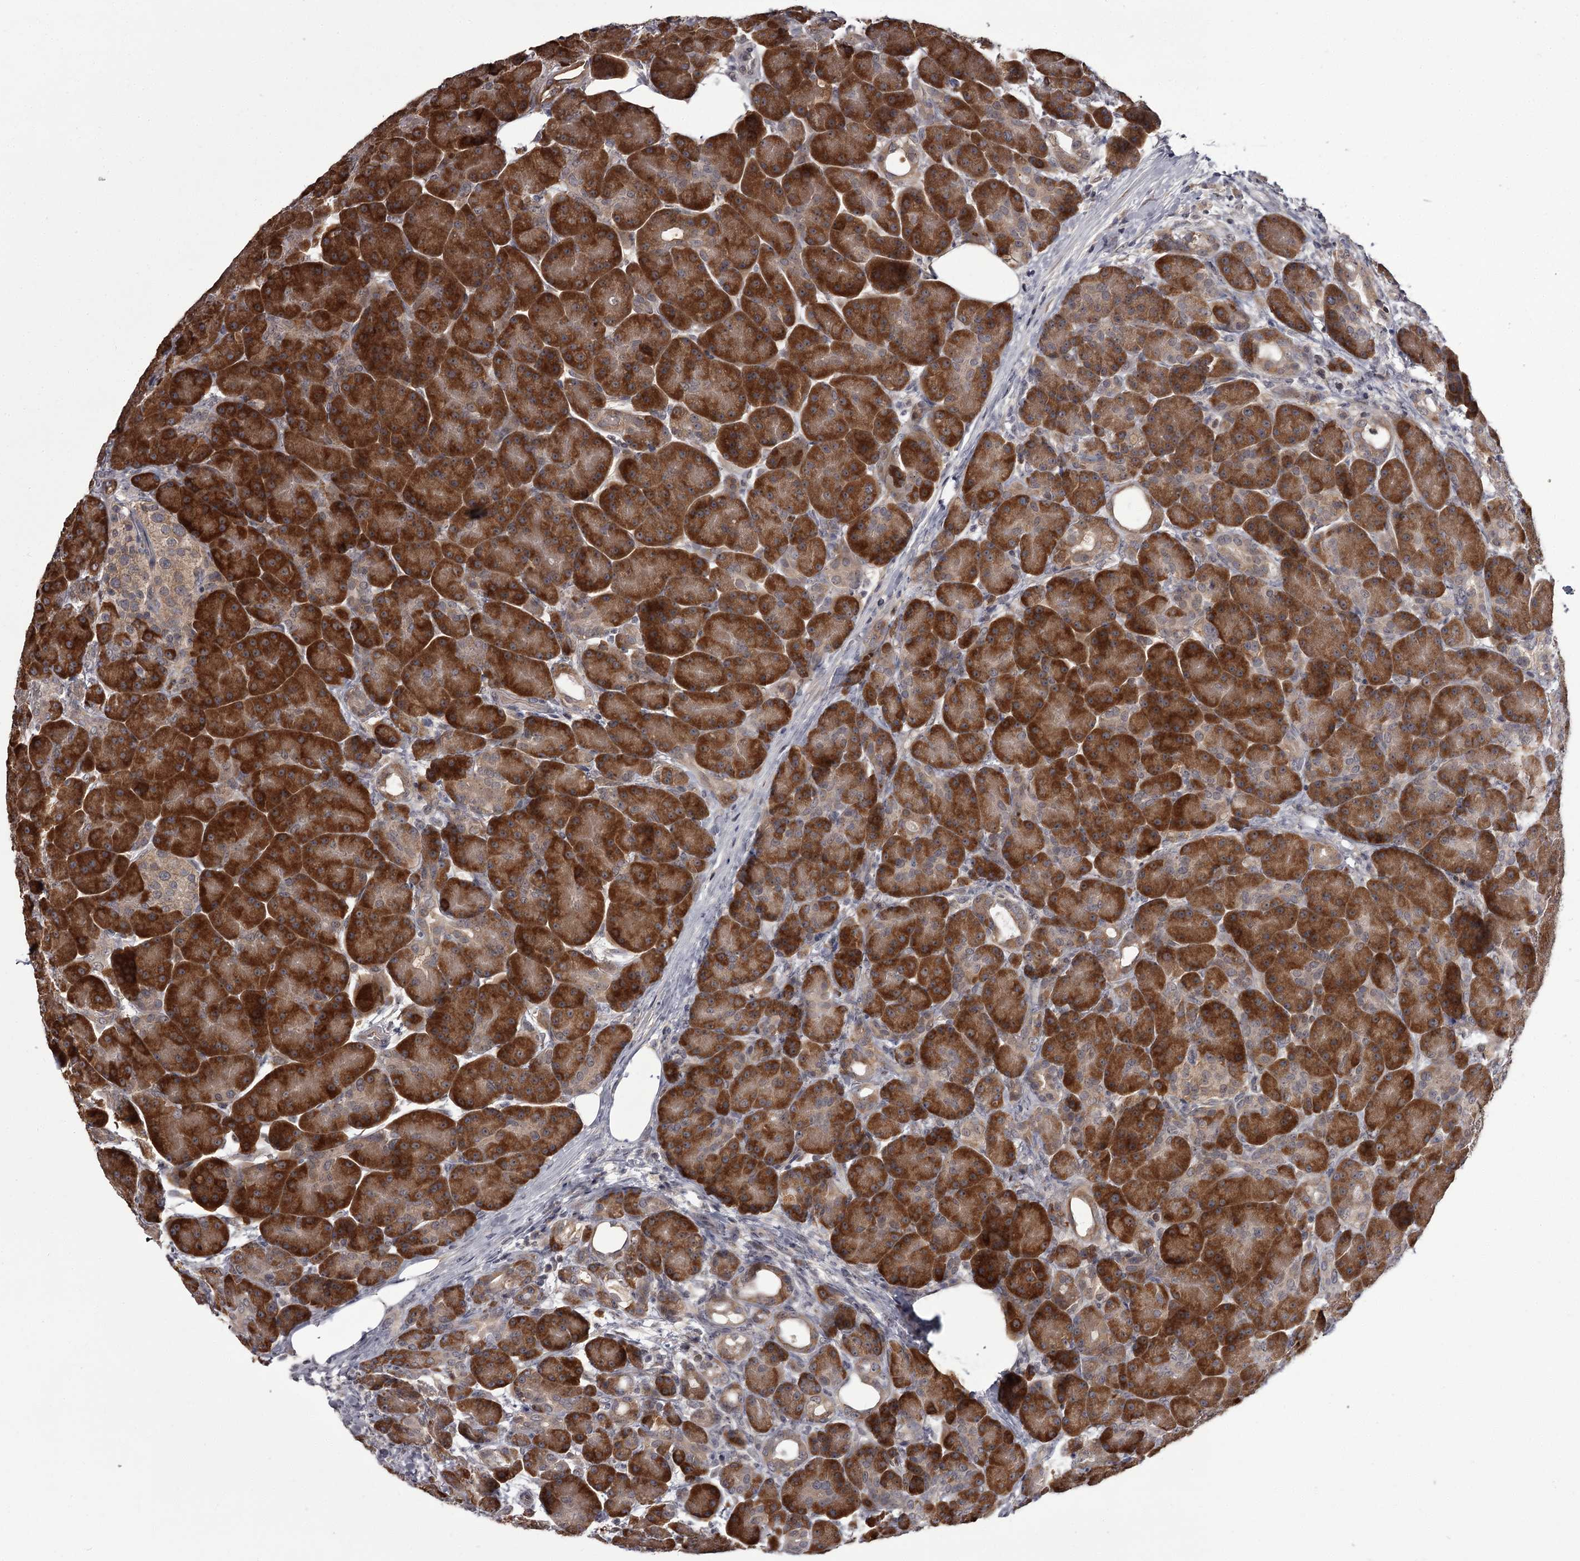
{"staining": {"intensity": "strong", "quantity": ">75%", "location": "cytoplasmic/membranous"}, "tissue": "pancreas", "cell_type": "Exocrine glandular cells", "image_type": "normal", "snomed": [{"axis": "morphology", "description": "Normal tissue, NOS"}, {"axis": "topography", "description": "Pancreas"}], "caption": "A photomicrograph of human pancreas stained for a protein shows strong cytoplasmic/membranous brown staining in exocrine glandular cells.", "gene": "CCDC92", "patient": {"sex": "male", "age": 63}}